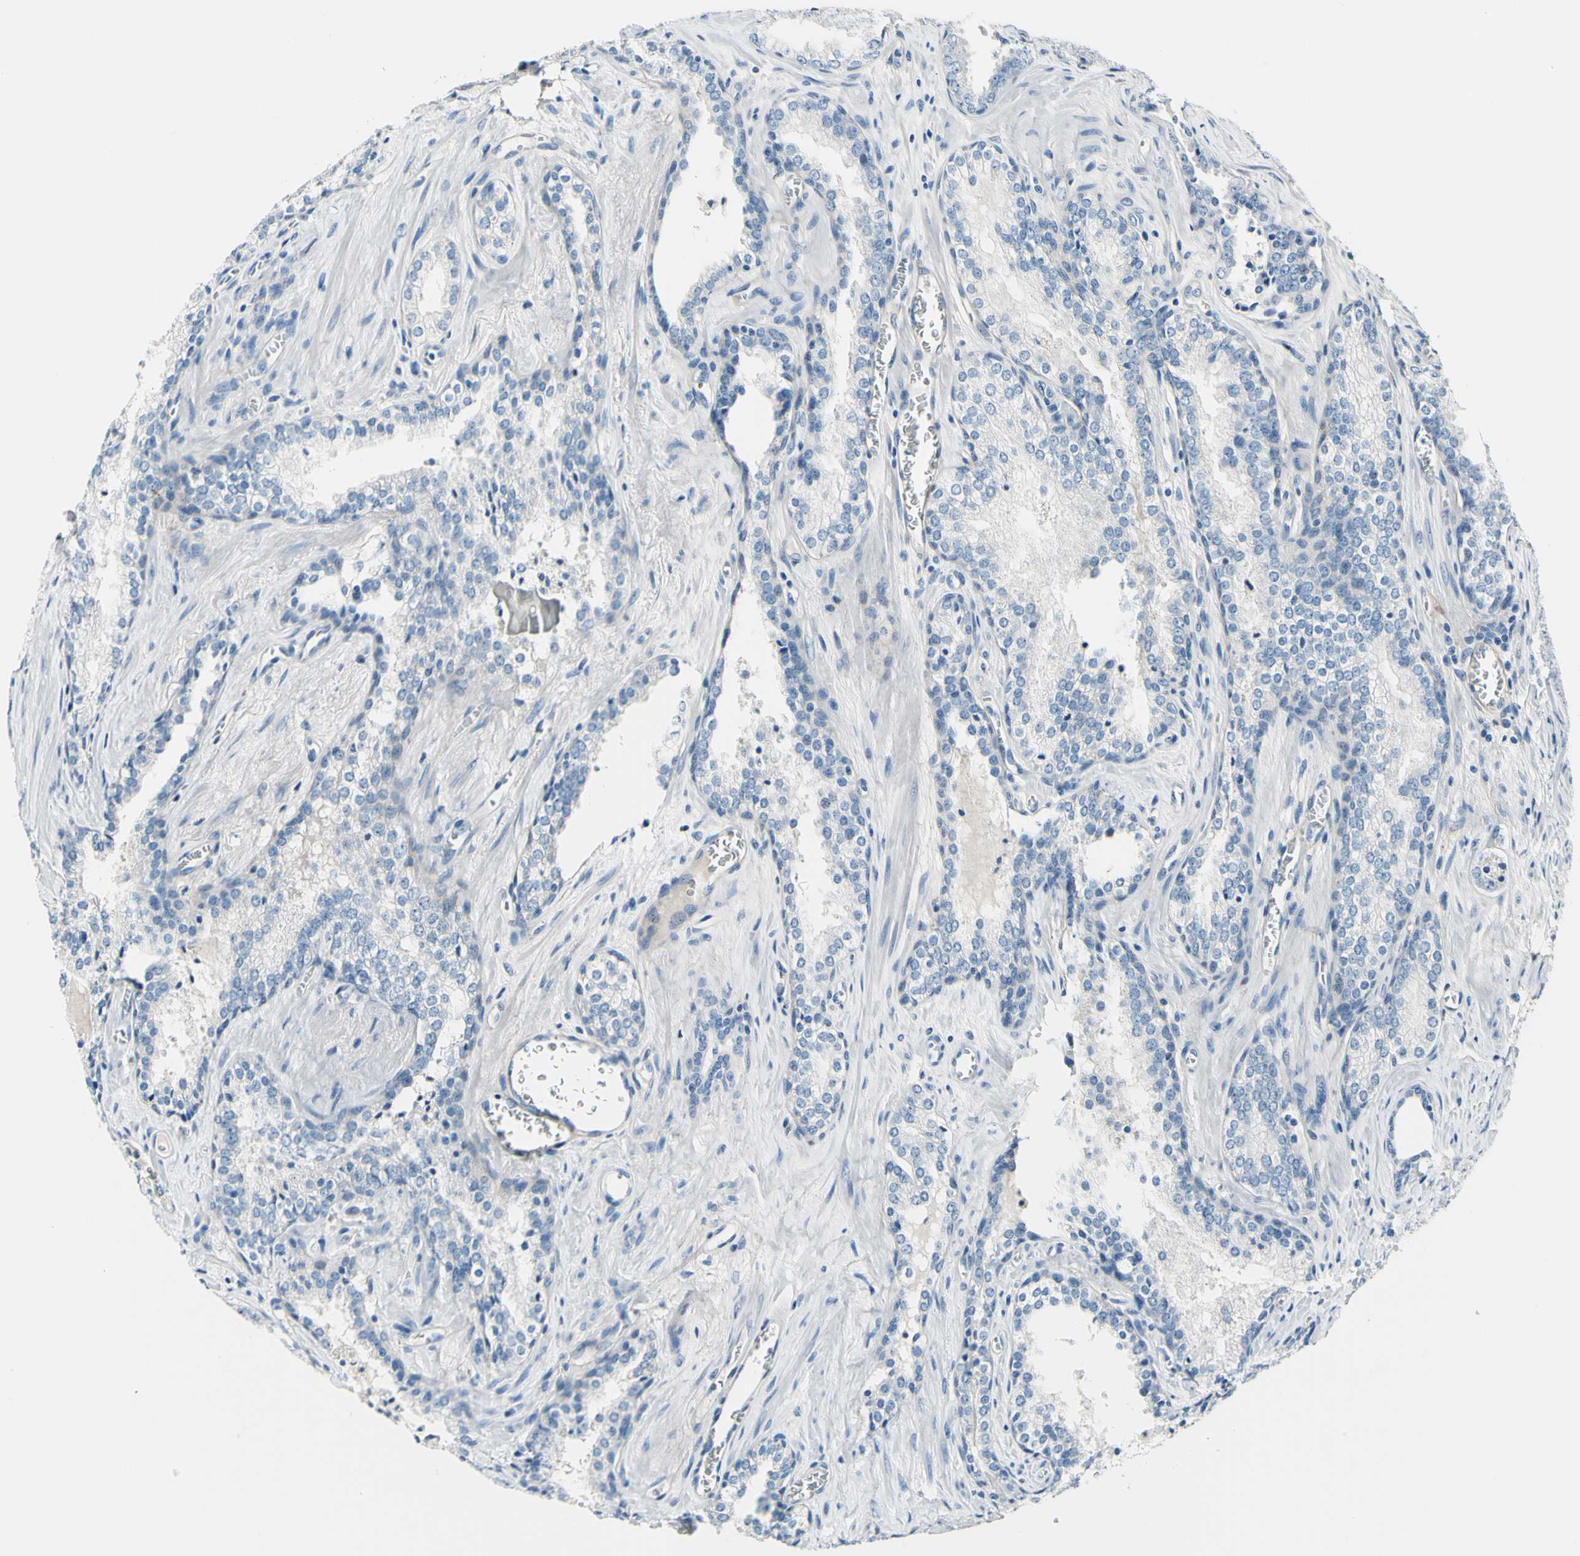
{"staining": {"intensity": "negative", "quantity": "none", "location": "none"}, "tissue": "prostate cancer", "cell_type": "Tumor cells", "image_type": "cancer", "snomed": [{"axis": "morphology", "description": "Adenocarcinoma, Low grade"}, {"axis": "topography", "description": "Prostate"}], "caption": "Human prostate cancer (low-grade adenocarcinoma) stained for a protein using immunohistochemistry exhibits no staining in tumor cells.", "gene": "COL6A3", "patient": {"sex": "male", "age": 60}}